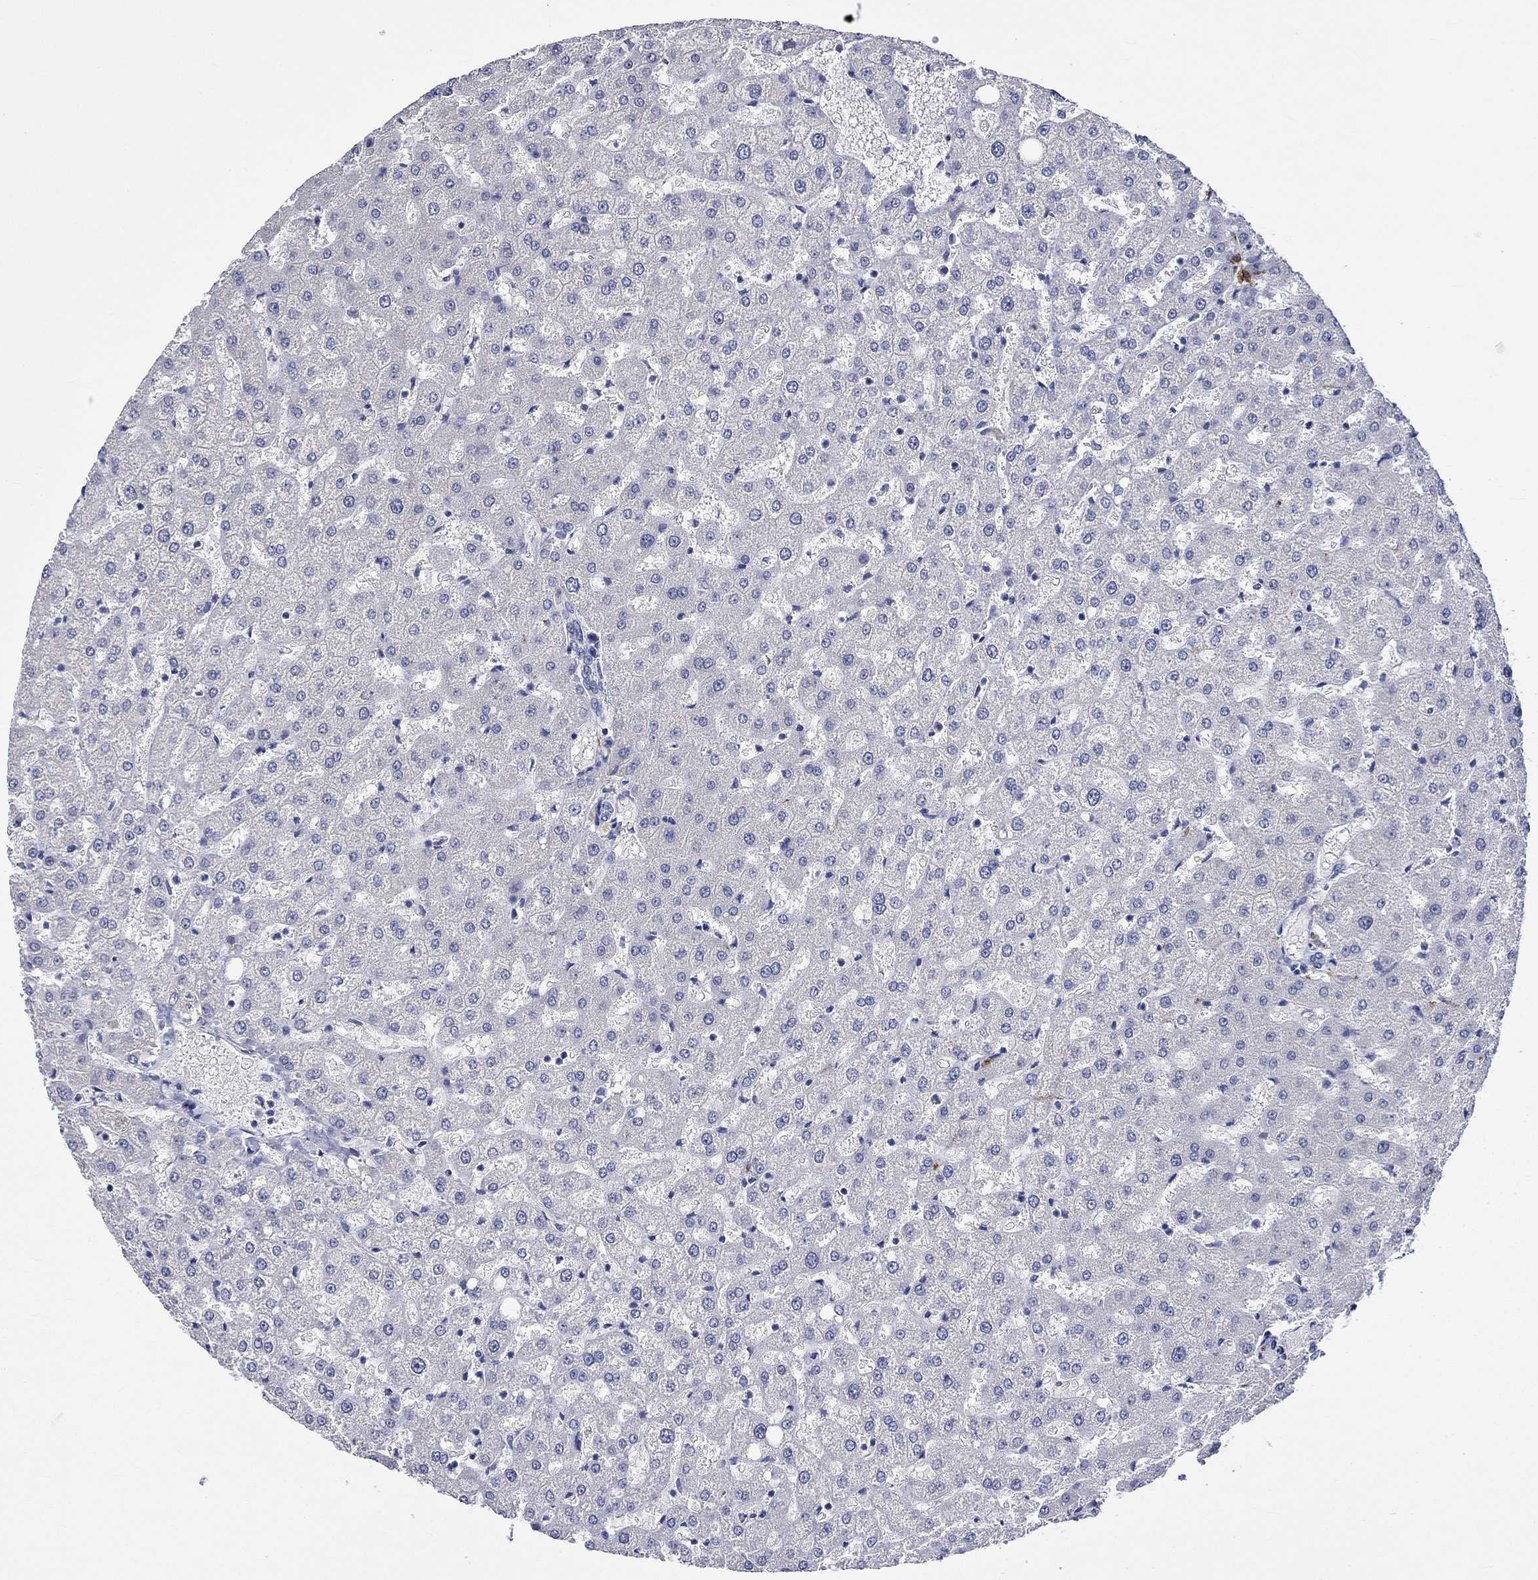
{"staining": {"intensity": "negative", "quantity": "none", "location": "none"}, "tissue": "liver", "cell_type": "Cholangiocytes", "image_type": "normal", "snomed": [{"axis": "morphology", "description": "Normal tissue, NOS"}, {"axis": "topography", "description": "Liver"}], "caption": "Immunohistochemical staining of normal human liver demonstrates no significant staining in cholangiocytes. Brightfield microscopy of immunohistochemistry (IHC) stained with DAB (3,3'-diaminobenzidine) (brown) and hematoxylin (blue), captured at high magnification.", "gene": "CRYAB", "patient": {"sex": "female", "age": 50}}